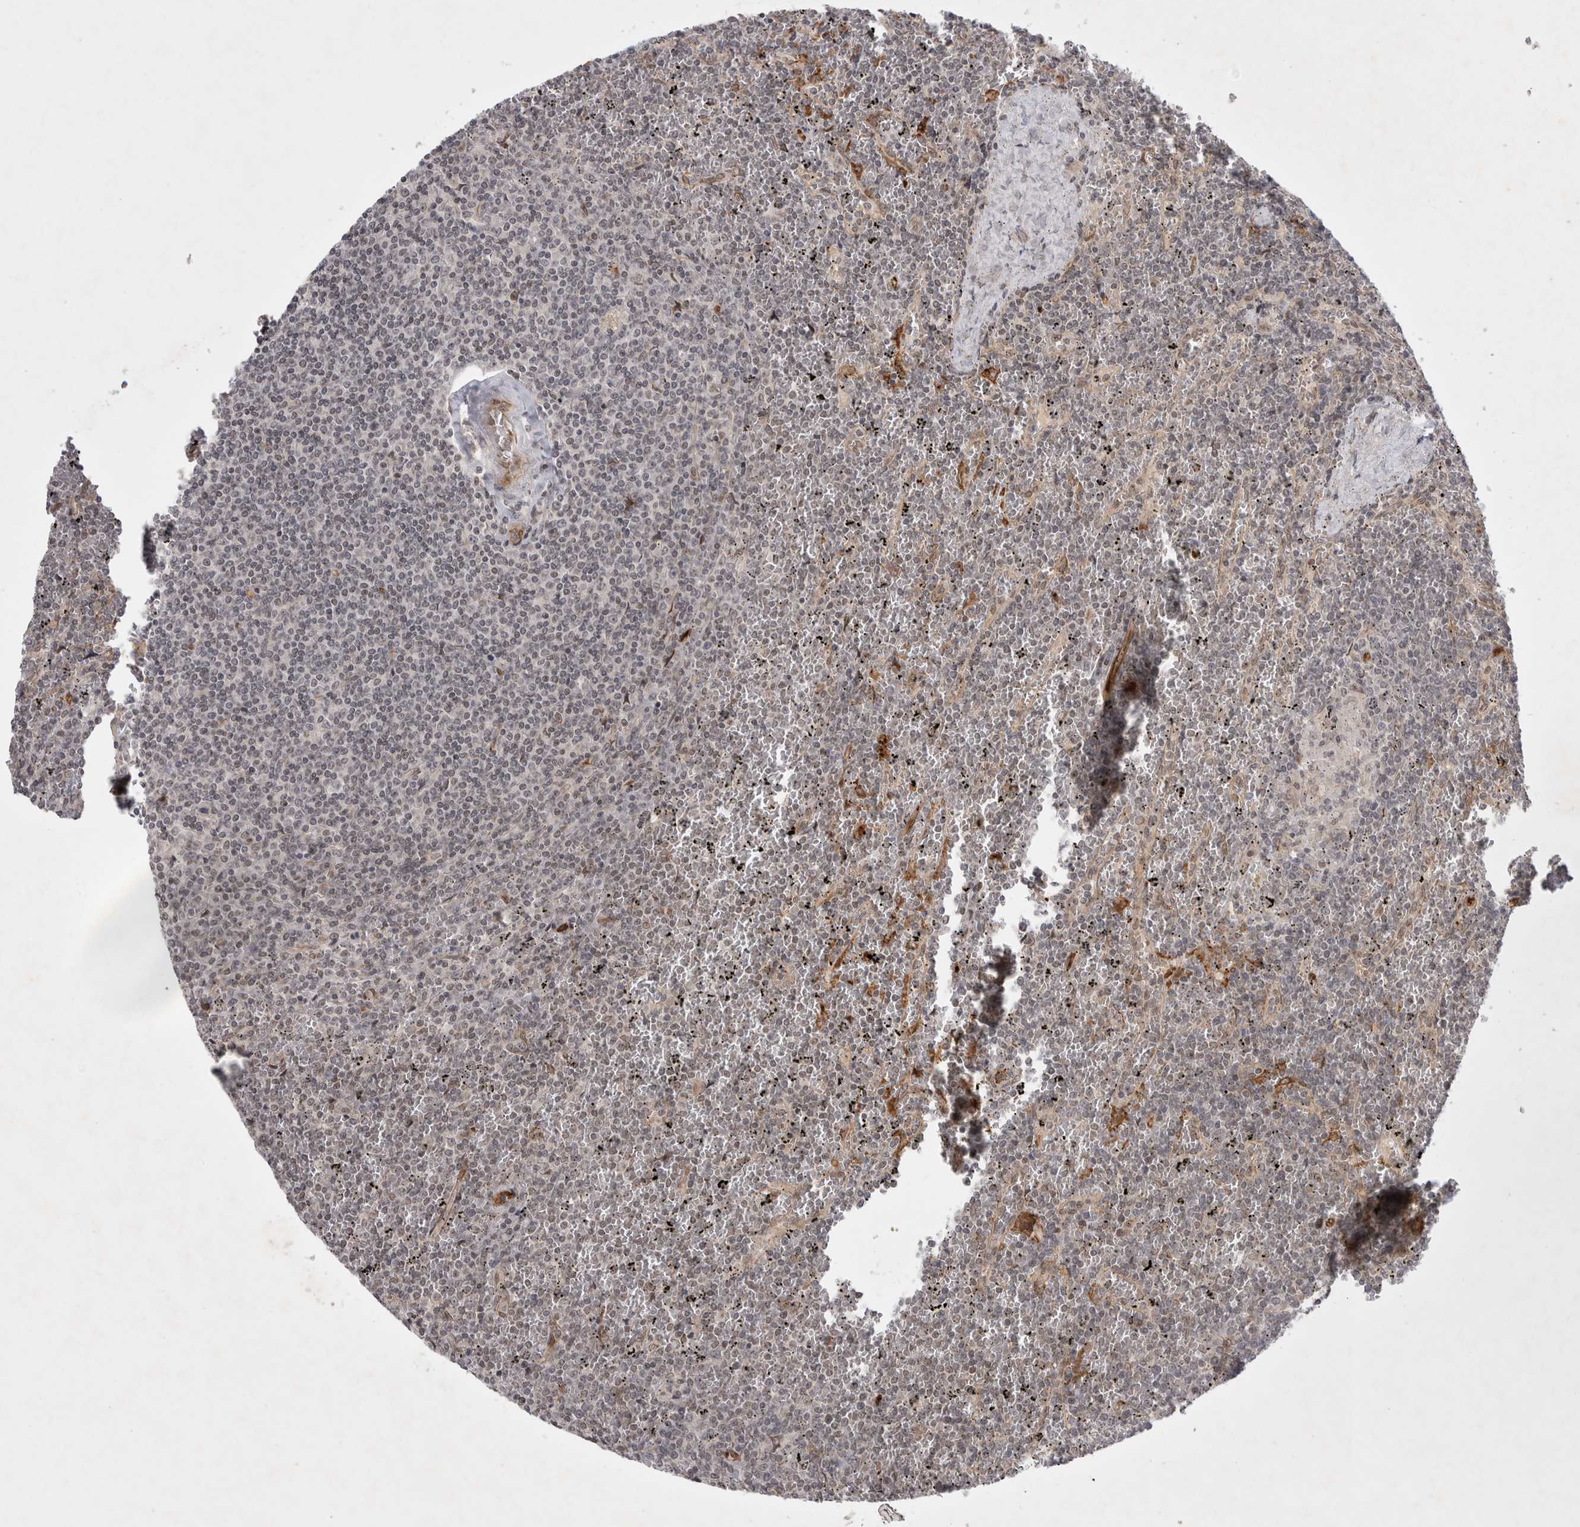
{"staining": {"intensity": "weak", "quantity": "<25%", "location": "nuclear"}, "tissue": "lymphoma", "cell_type": "Tumor cells", "image_type": "cancer", "snomed": [{"axis": "morphology", "description": "Malignant lymphoma, non-Hodgkin's type, Low grade"}, {"axis": "topography", "description": "Spleen"}], "caption": "IHC of lymphoma shows no positivity in tumor cells.", "gene": "ZNF318", "patient": {"sex": "female", "age": 19}}